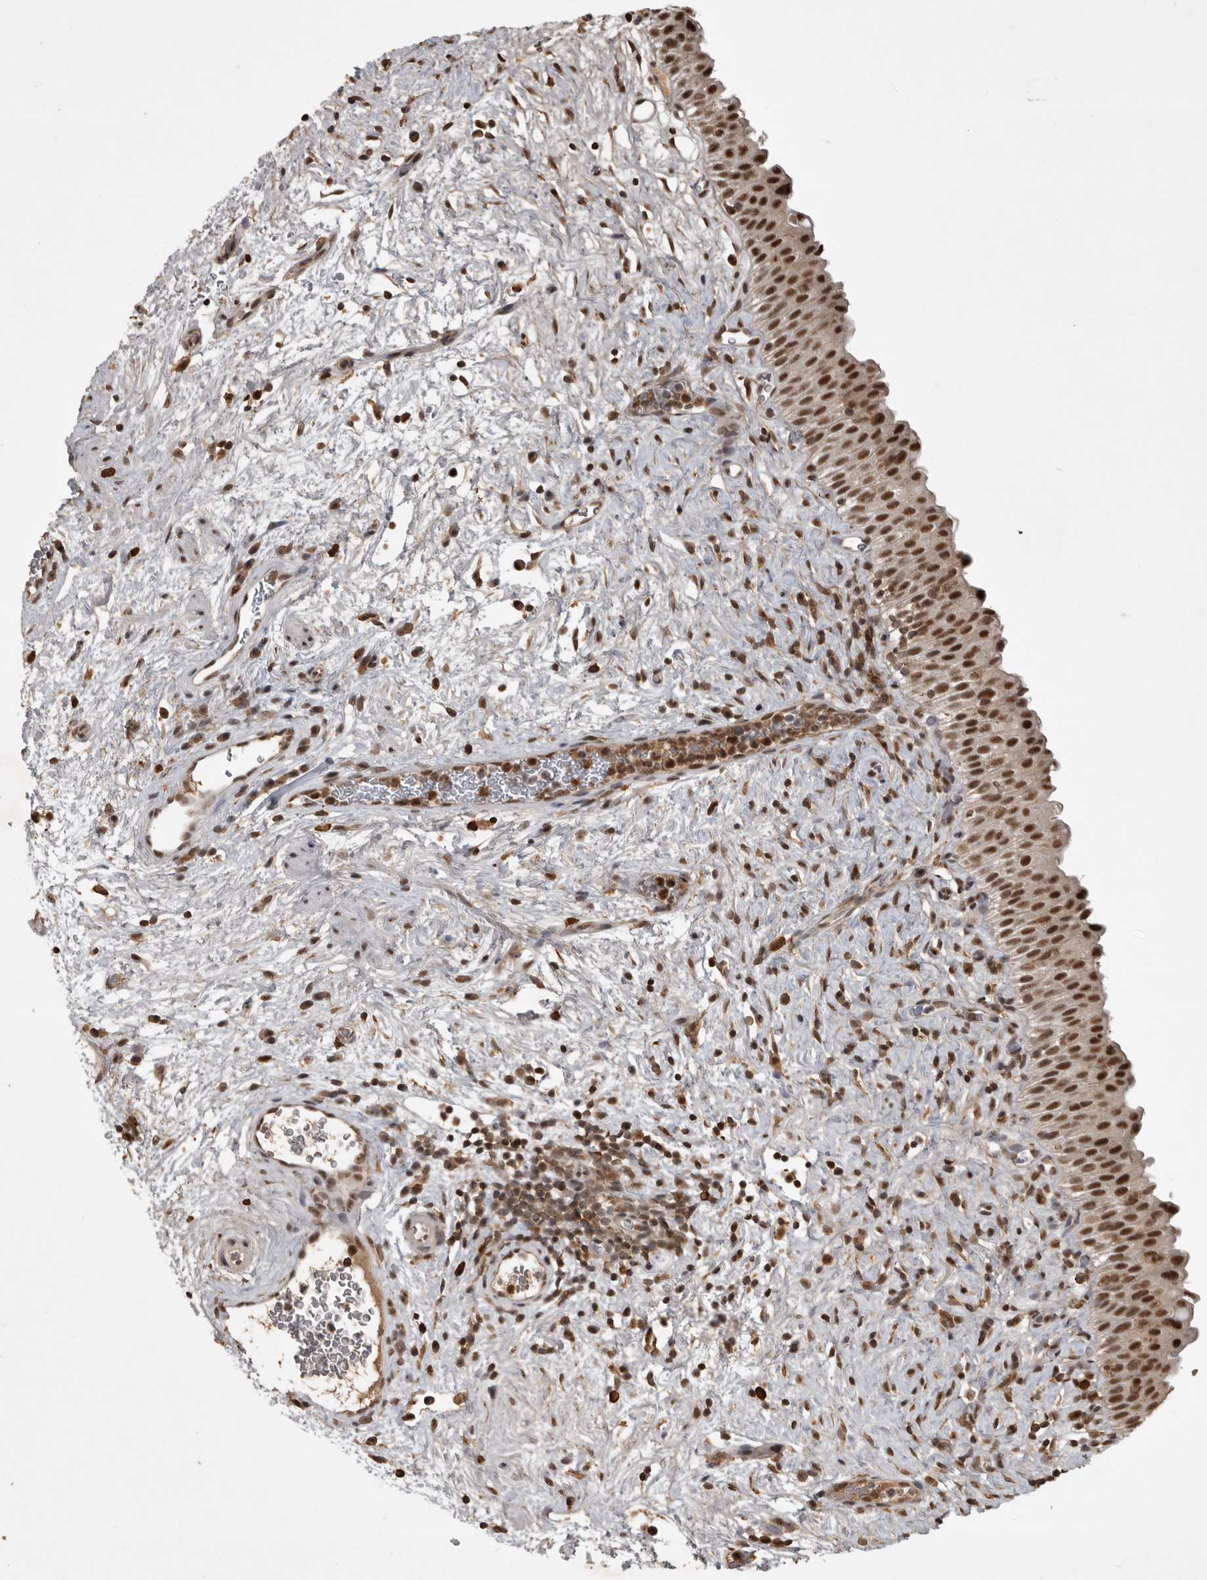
{"staining": {"intensity": "strong", "quantity": ">75%", "location": "nuclear"}, "tissue": "urinary bladder", "cell_type": "Urothelial cells", "image_type": "normal", "snomed": [{"axis": "morphology", "description": "Normal tissue, NOS"}, {"axis": "topography", "description": "Urinary bladder"}], "caption": "This micrograph displays immunohistochemistry staining of normal human urinary bladder, with high strong nuclear positivity in approximately >75% of urothelial cells.", "gene": "CBLL1", "patient": {"sex": "male", "age": 82}}